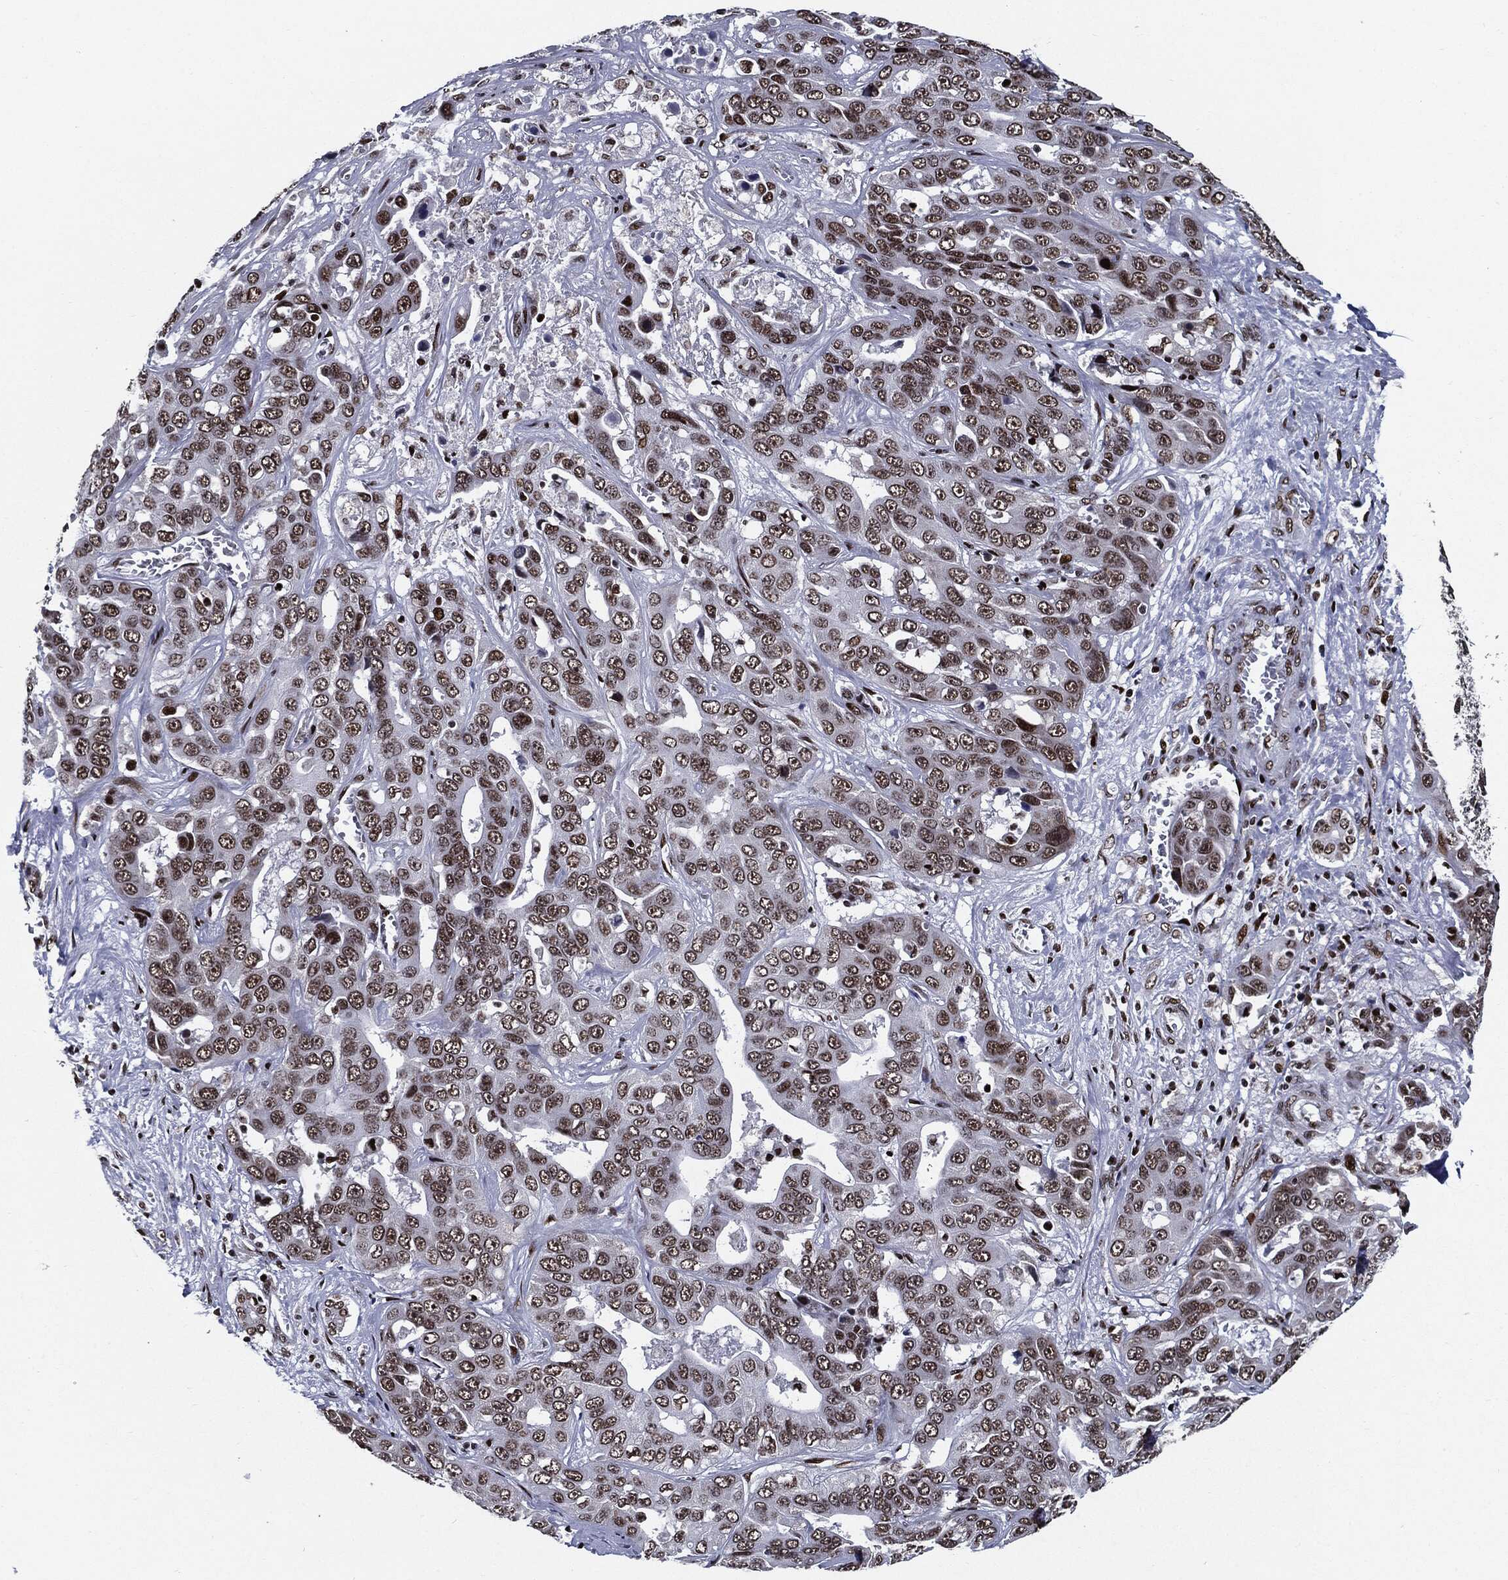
{"staining": {"intensity": "moderate", "quantity": ">75%", "location": "nuclear"}, "tissue": "liver cancer", "cell_type": "Tumor cells", "image_type": "cancer", "snomed": [{"axis": "morphology", "description": "Cholangiocarcinoma"}, {"axis": "topography", "description": "Liver"}], "caption": "A high-resolution image shows immunohistochemistry (IHC) staining of liver cancer, which exhibits moderate nuclear positivity in about >75% of tumor cells.", "gene": "ZFP91", "patient": {"sex": "female", "age": 52}}